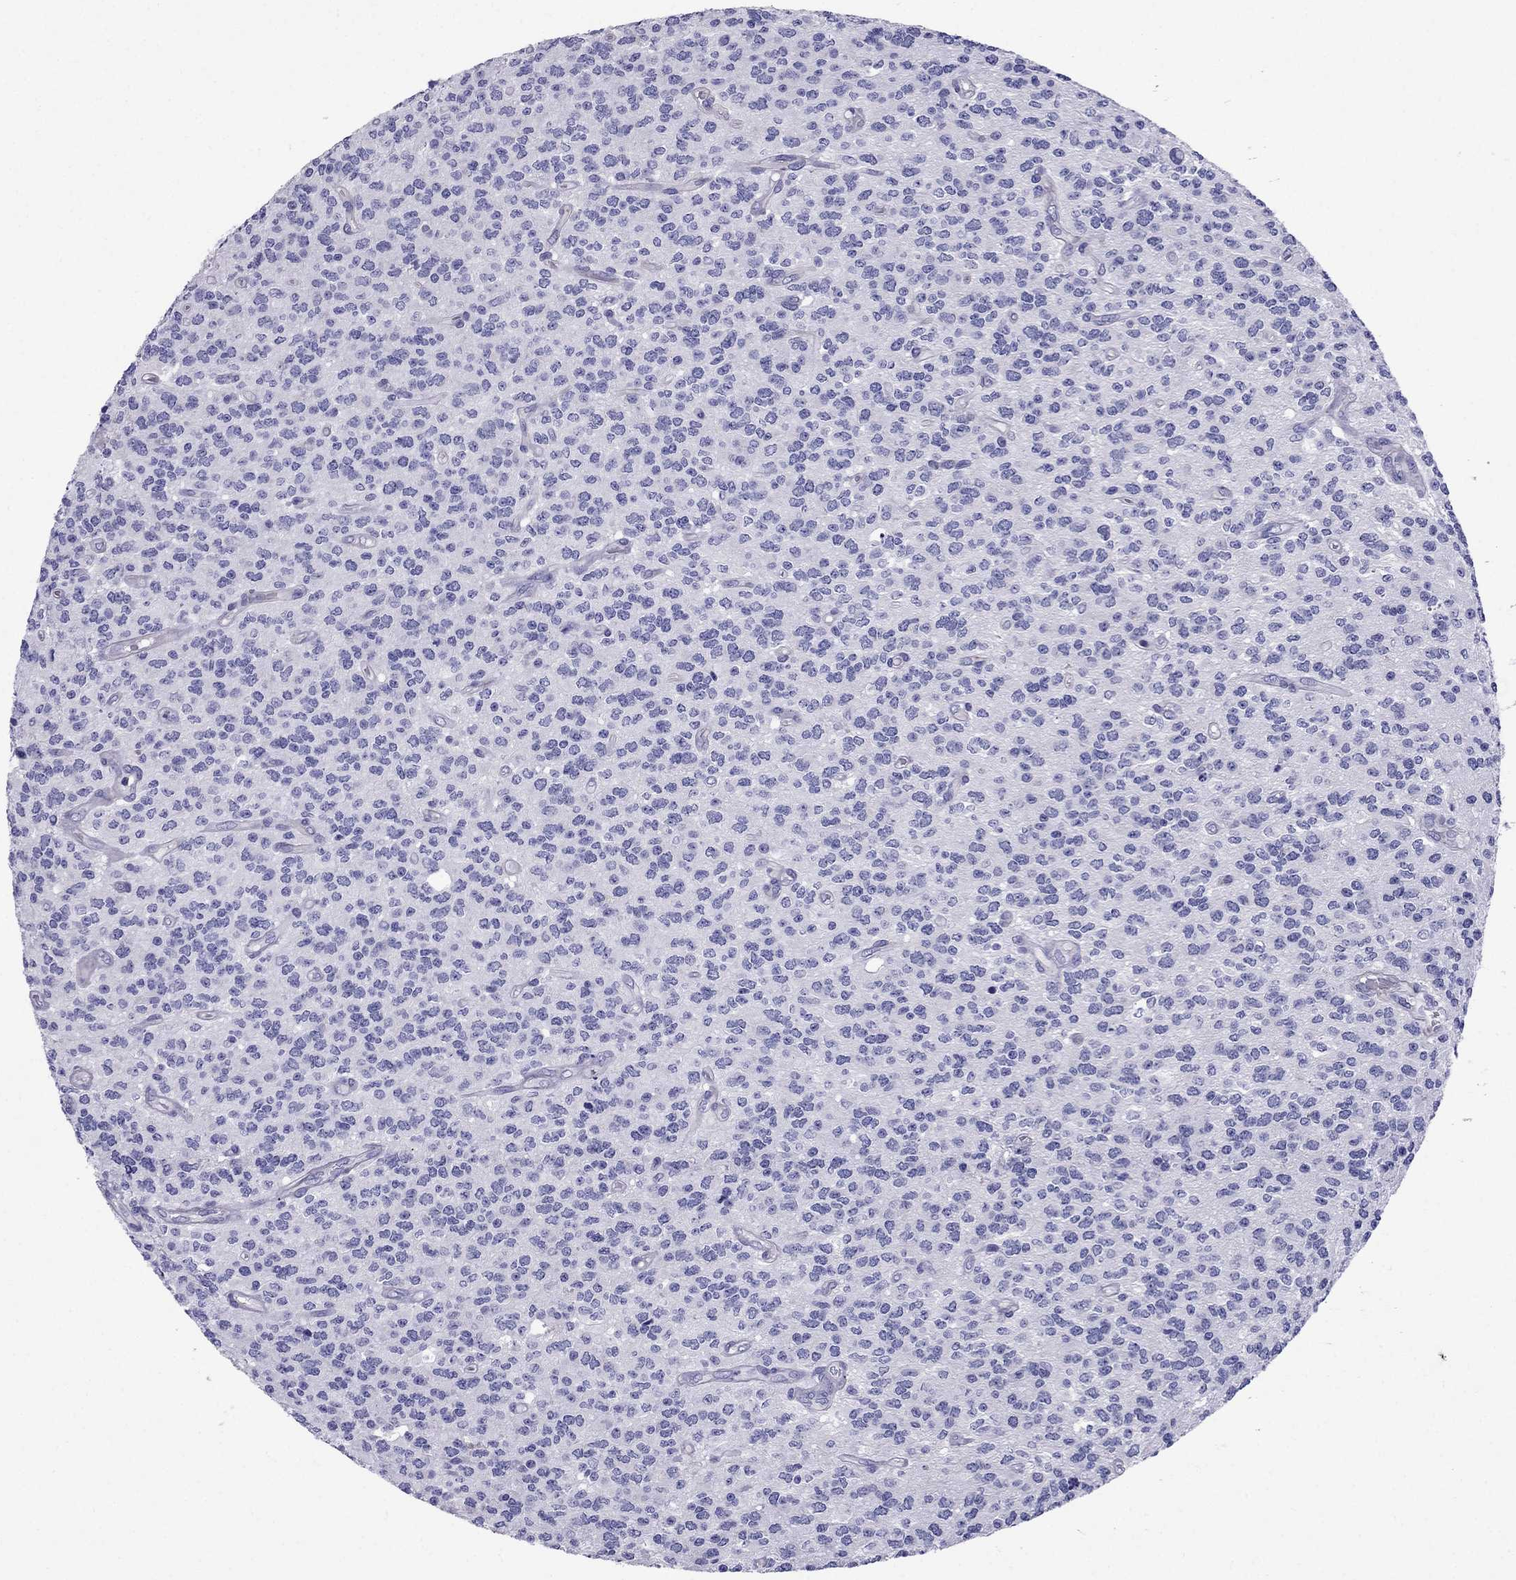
{"staining": {"intensity": "negative", "quantity": "none", "location": "none"}, "tissue": "glioma", "cell_type": "Tumor cells", "image_type": "cancer", "snomed": [{"axis": "morphology", "description": "Glioma, malignant, Low grade"}, {"axis": "topography", "description": "Brain"}], "caption": "An IHC micrograph of glioma is shown. There is no staining in tumor cells of glioma.", "gene": "GPR50", "patient": {"sex": "female", "age": 45}}